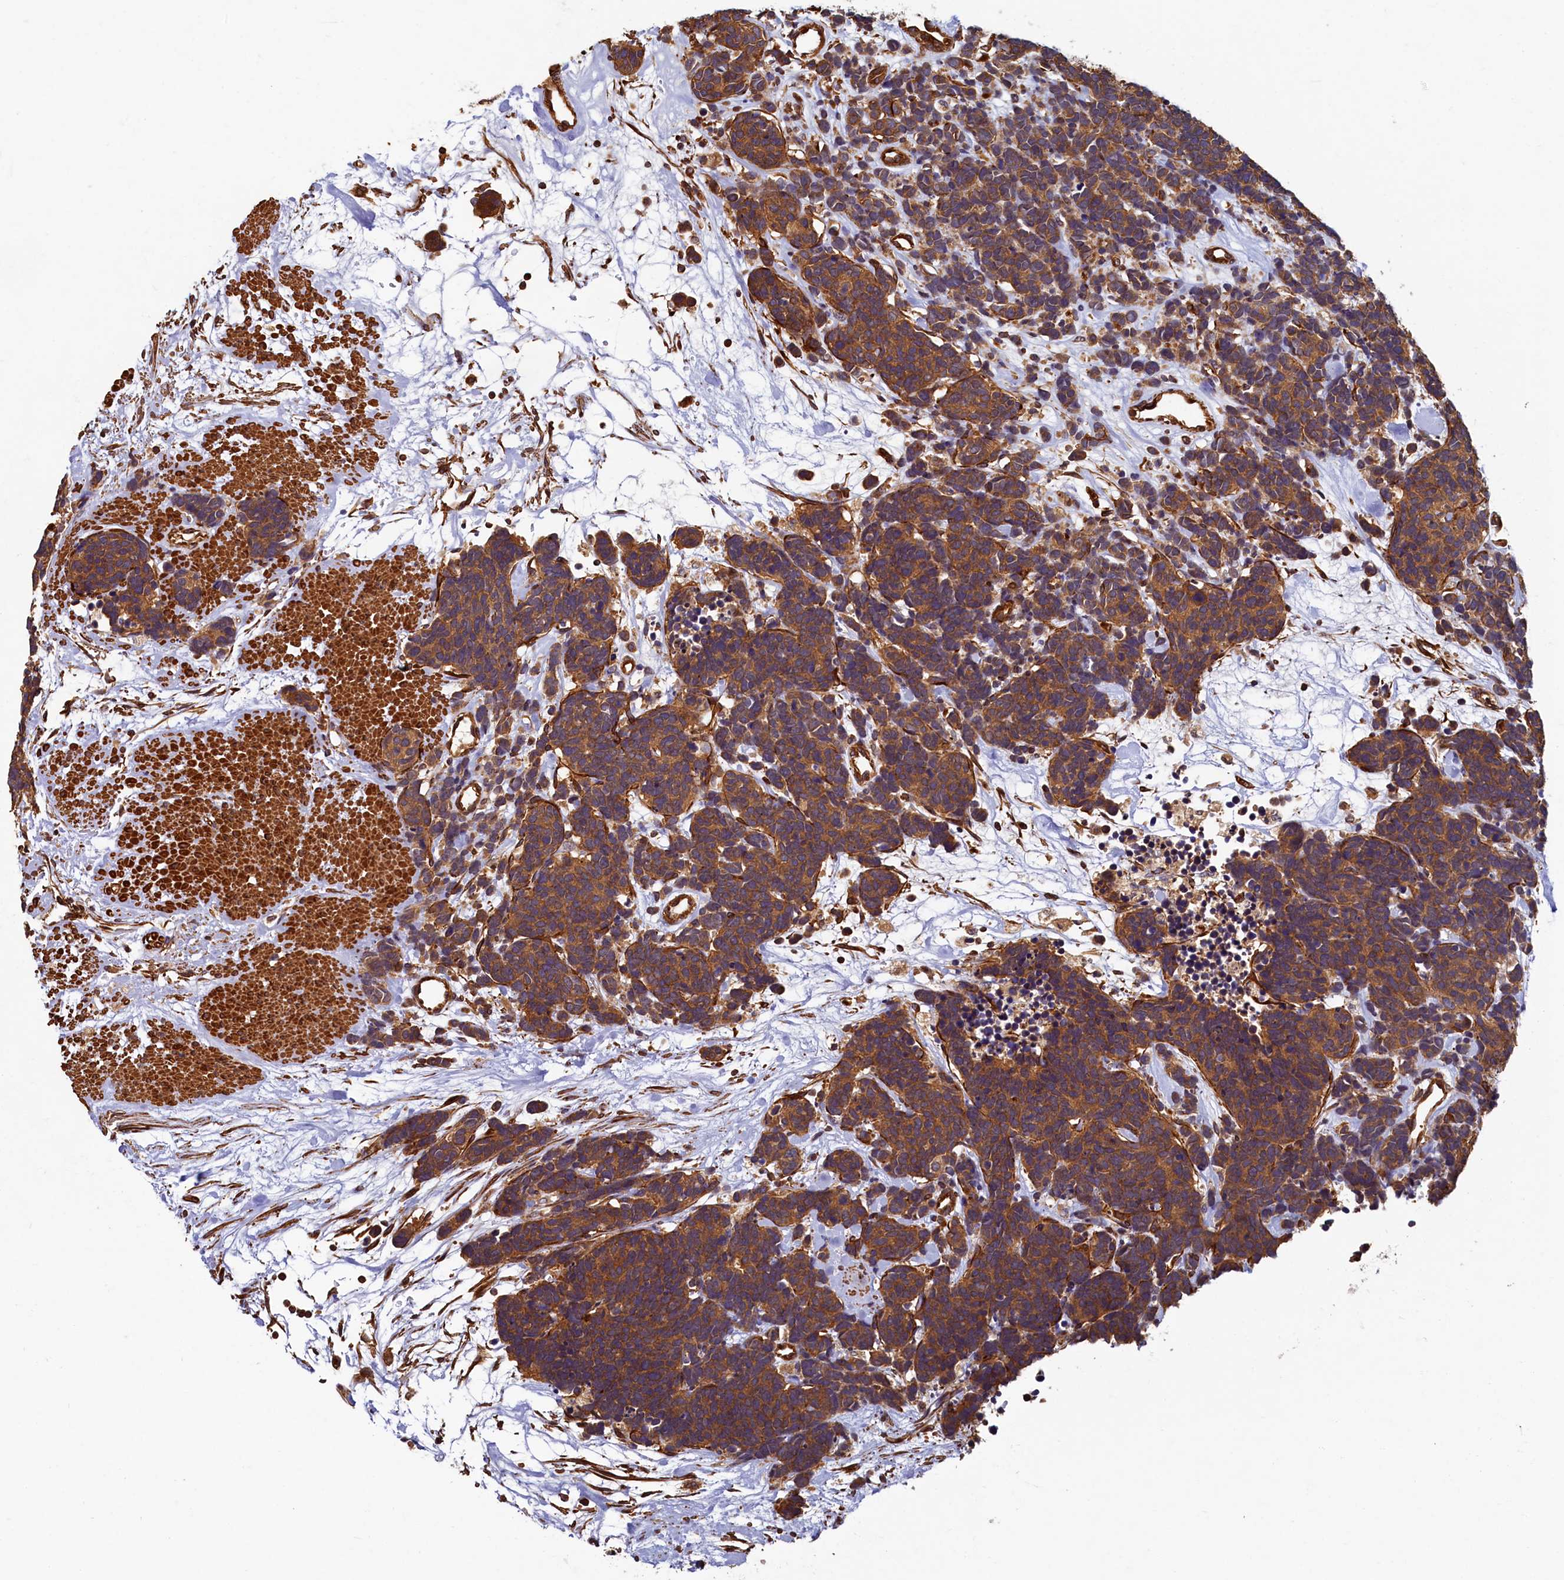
{"staining": {"intensity": "moderate", "quantity": ">75%", "location": "cytoplasmic/membranous"}, "tissue": "carcinoid", "cell_type": "Tumor cells", "image_type": "cancer", "snomed": [{"axis": "morphology", "description": "Carcinoma, NOS"}, {"axis": "morphology", "description": "Carcinoid, malignant, NOS"}, {"axis": "topography", "description": "Urinary bladder"}], "caption": "An immunohistochemistry (IHC) micrograph of neoplastic tissue is shown. Protein staining in brown shows moderate cytoplasmic/membranous positivity in carcinoid (malignant) within tumor cells.", "gene": "CCDC102B", "patient": {"sex": "male", "age": 57}}